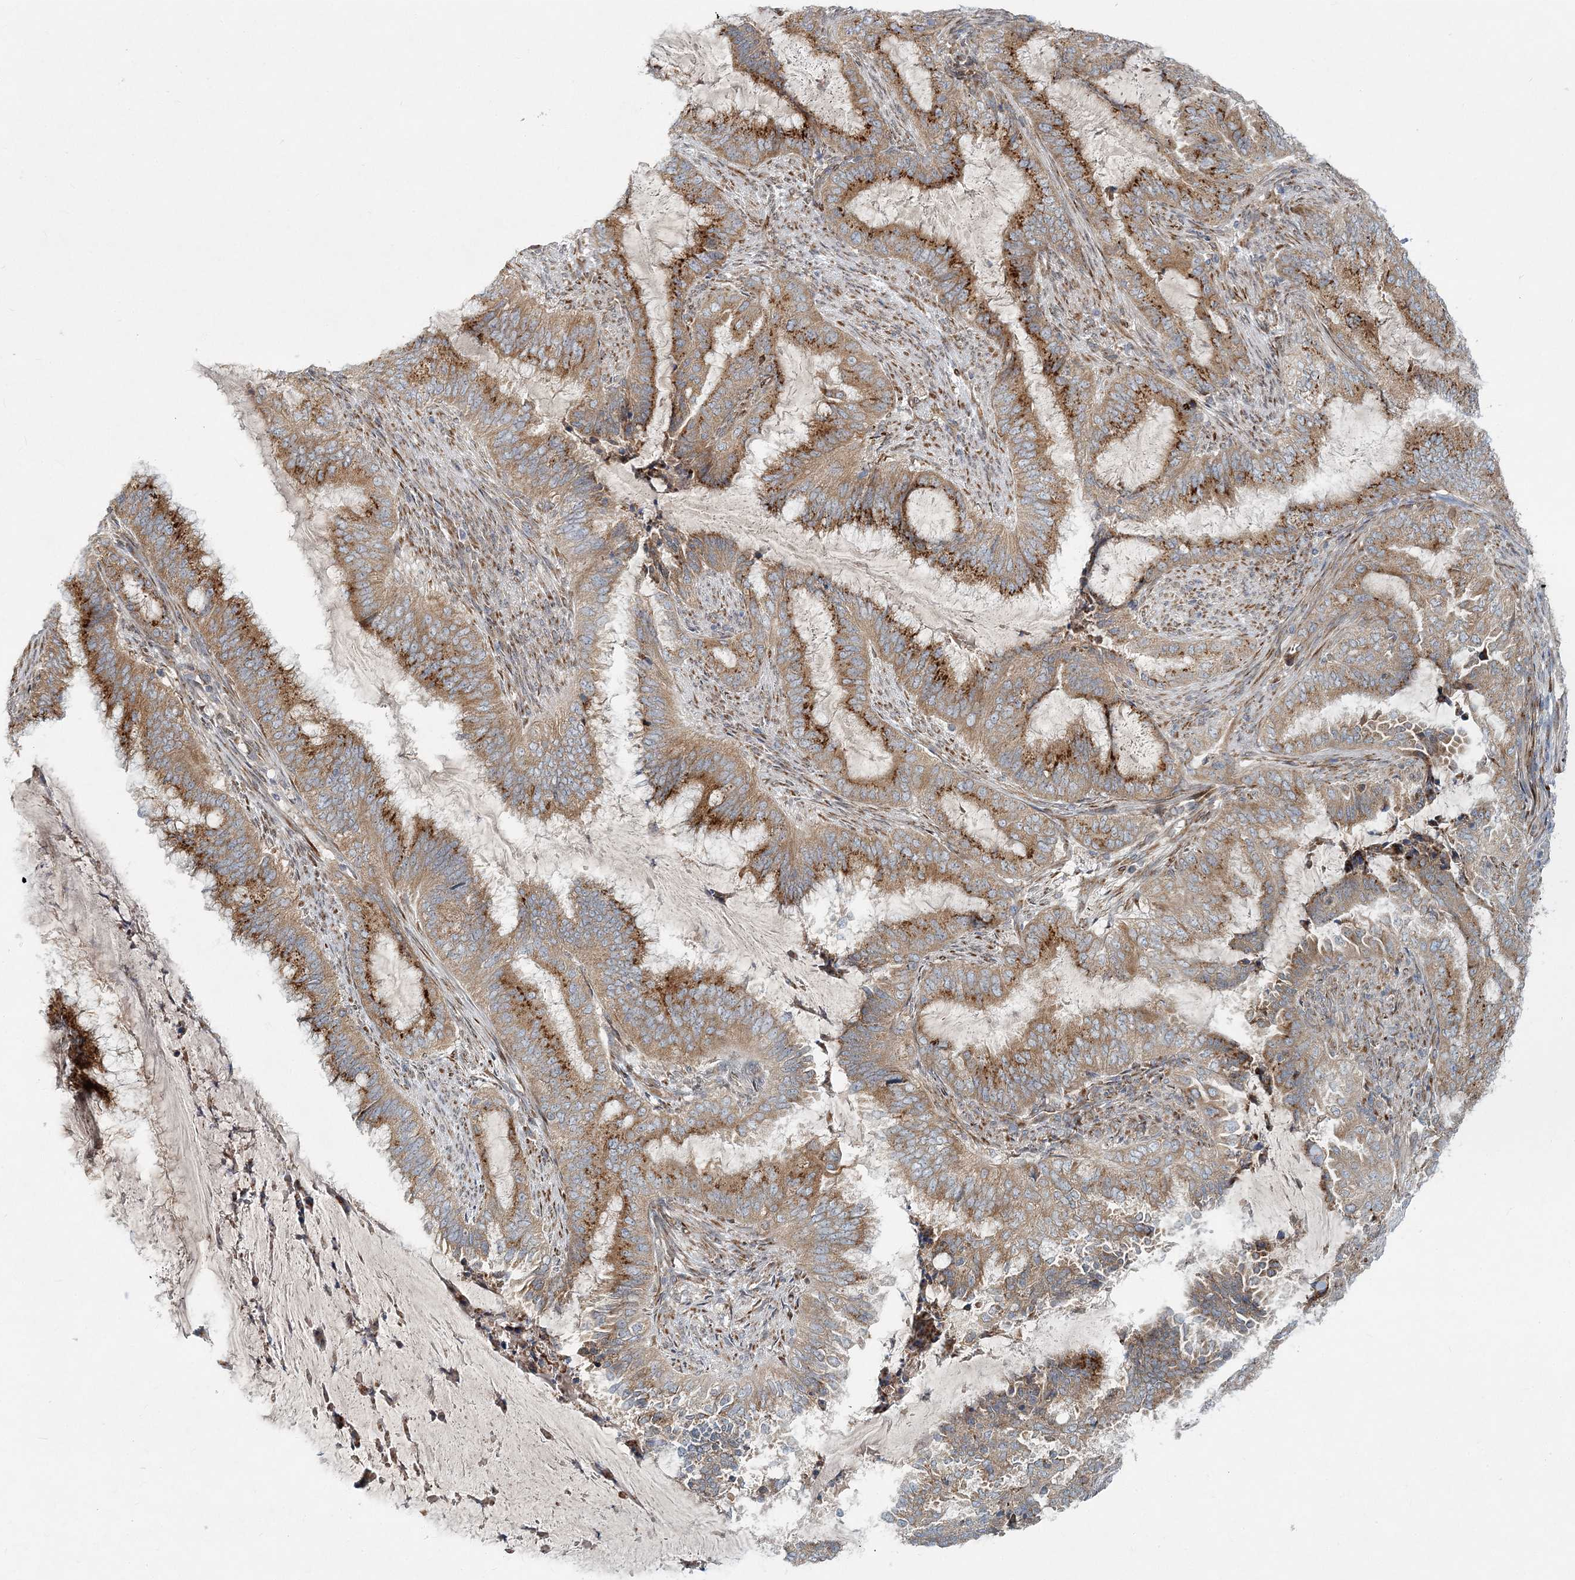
{"staining": {"intensity": "moderate", "quantity": ">75%", "location": "cytoplasmic/membranous"}, "tissue": "endometrial cancer", "cell_type": "Tumor cells", "image_type": "cancer", "snomed": [{"axis": "morphology", "description": "Adenocarcinoma, NOS"}, {"axis": "topography", "description": "Endometrium"}], "caption": "High-magnification brightfield microscopy of endometrial cancer (adenocarcinoma) stained with DAB (3,3'-diaminobenzidine) (brown) and counterstained with hematoxylin (blue). tumor cells exhibit moderate cytoplasmic/membranous expression is appreciated in approximately>75% of cells.", "gene": "NBAS", "patient": {"sex": "female", "age": 51}}